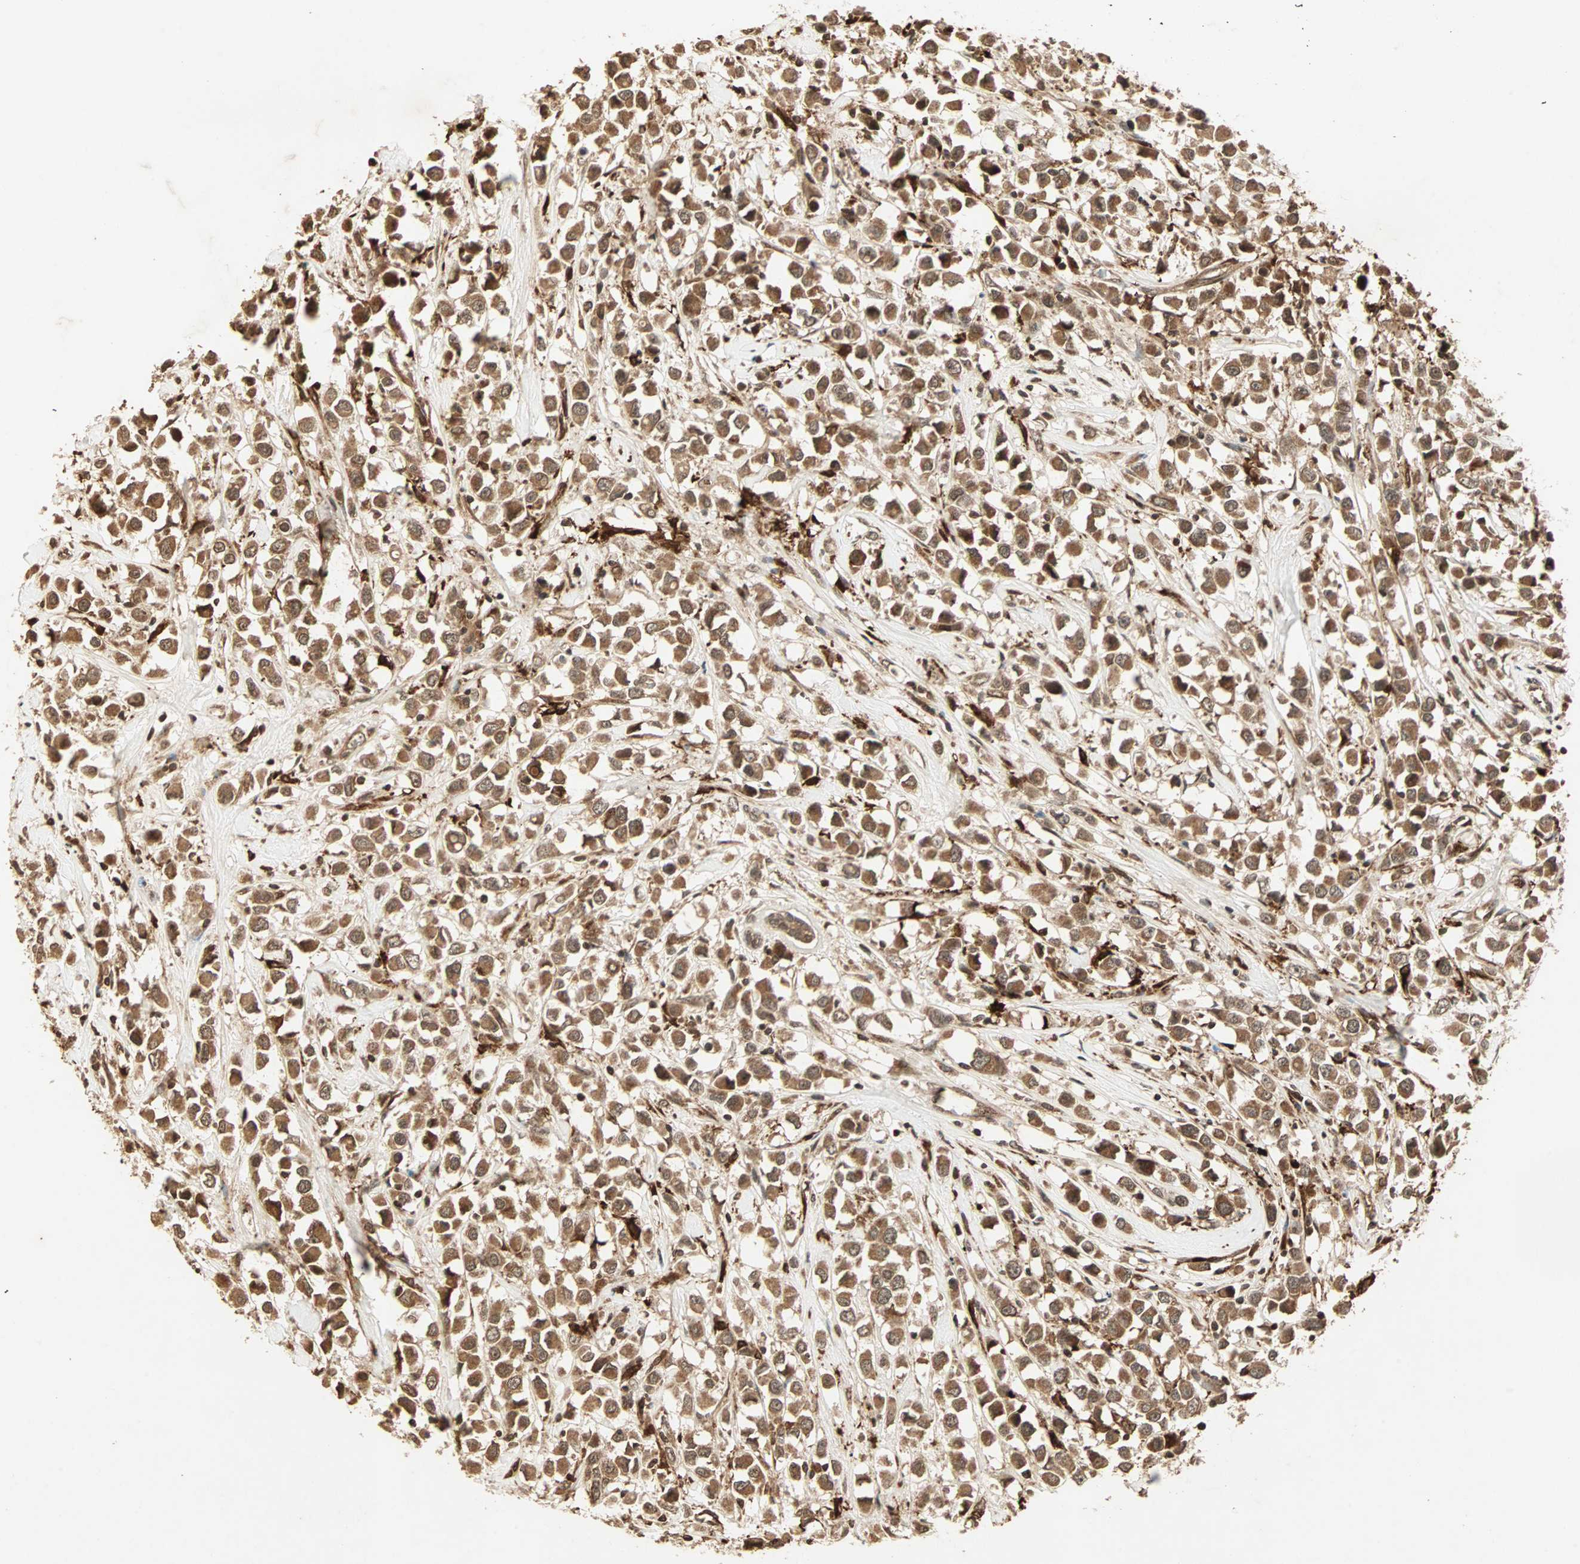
{"staining": {"intensity": "moderate", "quantity": ">75%", "location": "cytoplasmic/membranous"}, "tissue": "breast cancer", "cell_type": "Tumor cells", "image_type": "cancer", "snomed": [{"axis": "morphology", "description": "Duct carcinoma"}, {"axis": "topography", "description": "Breast"}], "caption": "Immunohistochemical staining of breast cancer (infiltrating ductal carcinoma) exhibits moderate cytoplasmic/membranous protein staining in approximately >75% of tumor cells.", "gene": "RFFL", "patient": {"sex": "female", "age": 61}}